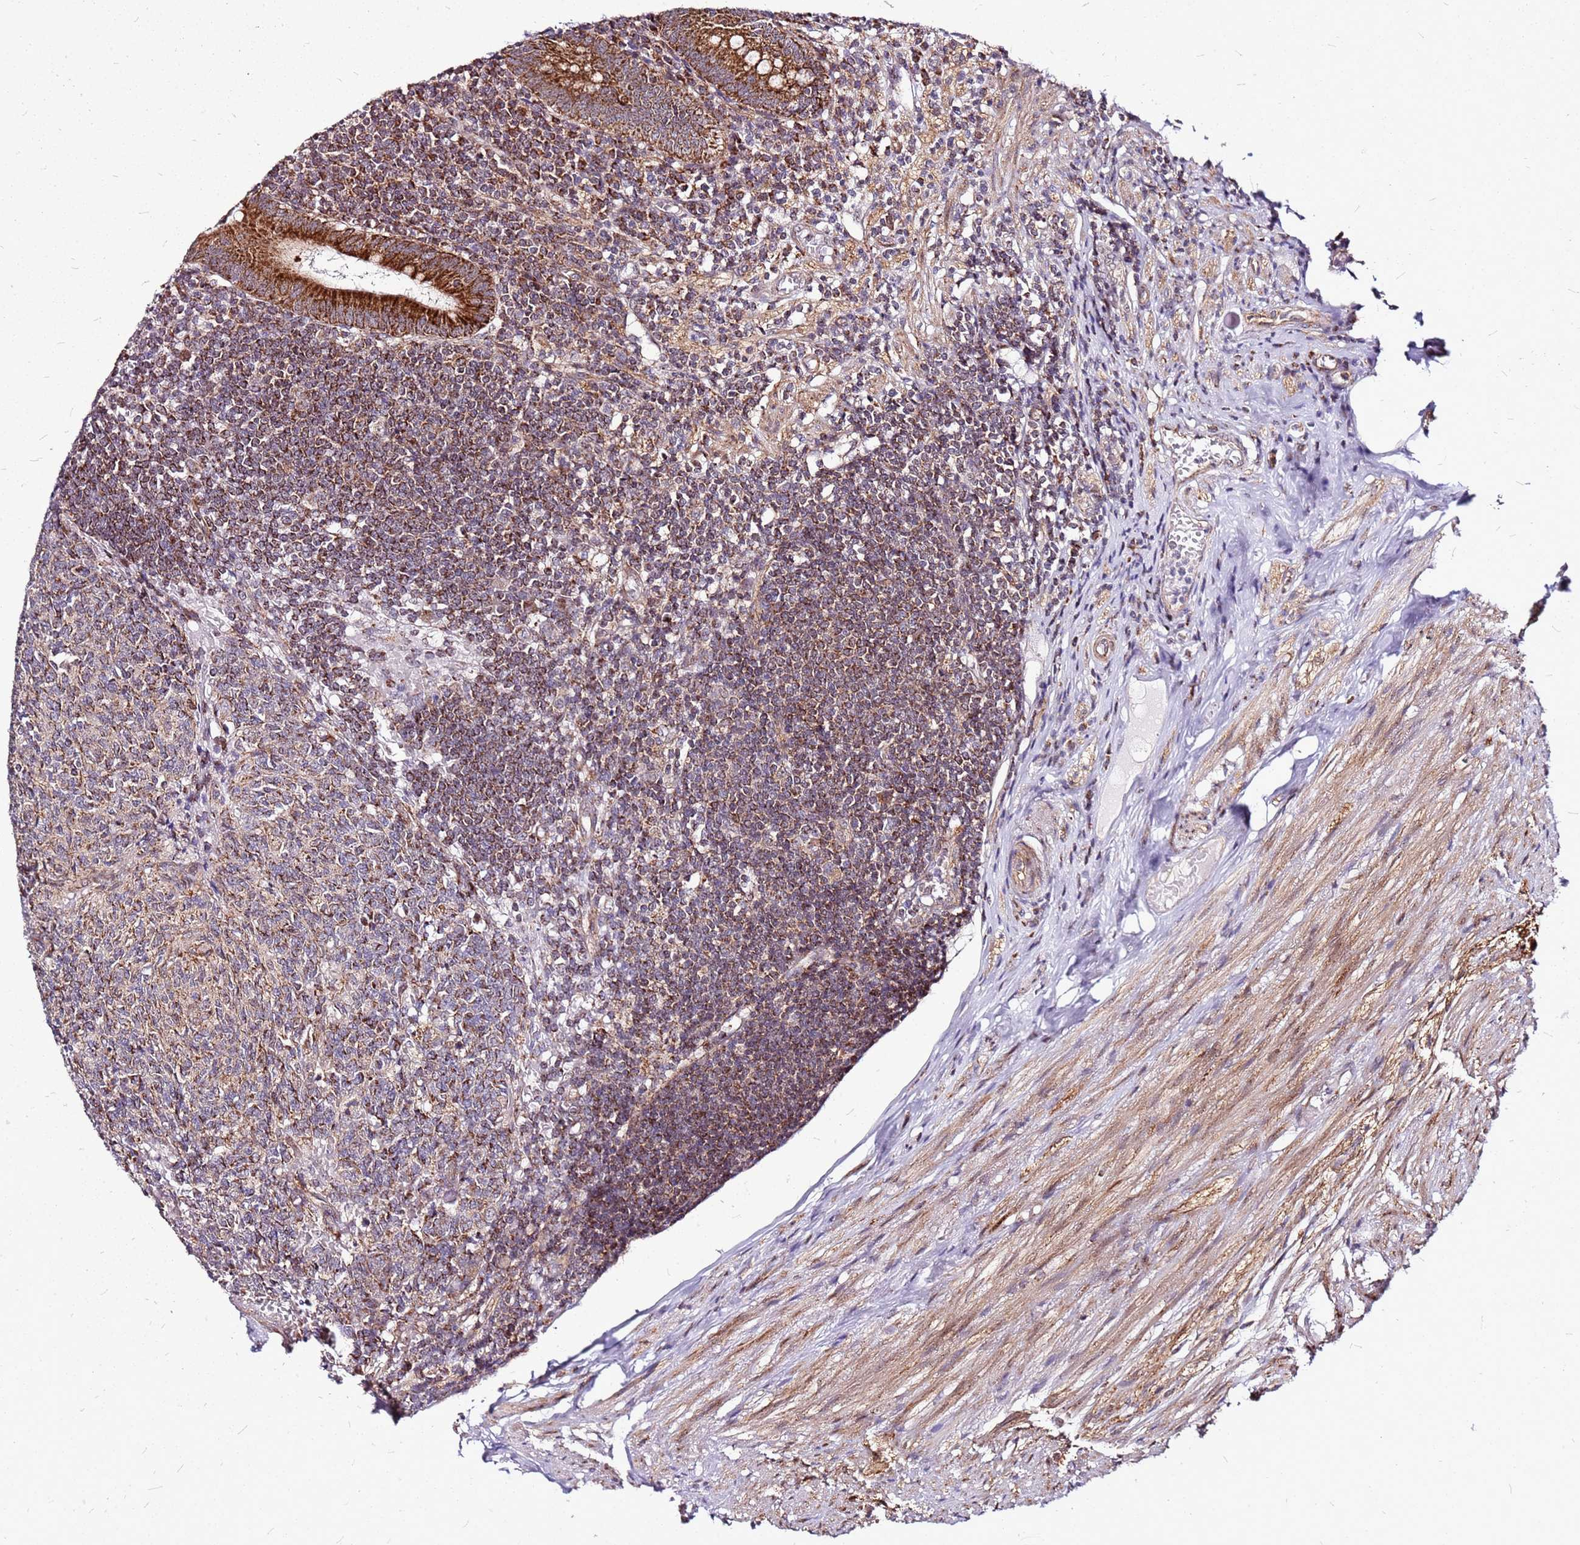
{"staining": {"intensity": "strong", "quantity": ">75%", "location": "cytoplasmic/membranous"}, "tissue": "appendix", "cell_type": "Glandular cells", "image_type": "normal", "snomed": [{"axis": "morphology", "description": "Normal tissue, NOS"}, {"axis": "topography", "description": "Appendix"}], "caption": "Immunohistochemistry (IHC) photomicrograph of benign appendix stained for a protein (brown), which demonstrates high levels of strong cytoplasmic/membranous positivity in approximately >75% of glandular cells.", "gene": "OR51T1", "patient": {"sex": "male", "age": 83}}